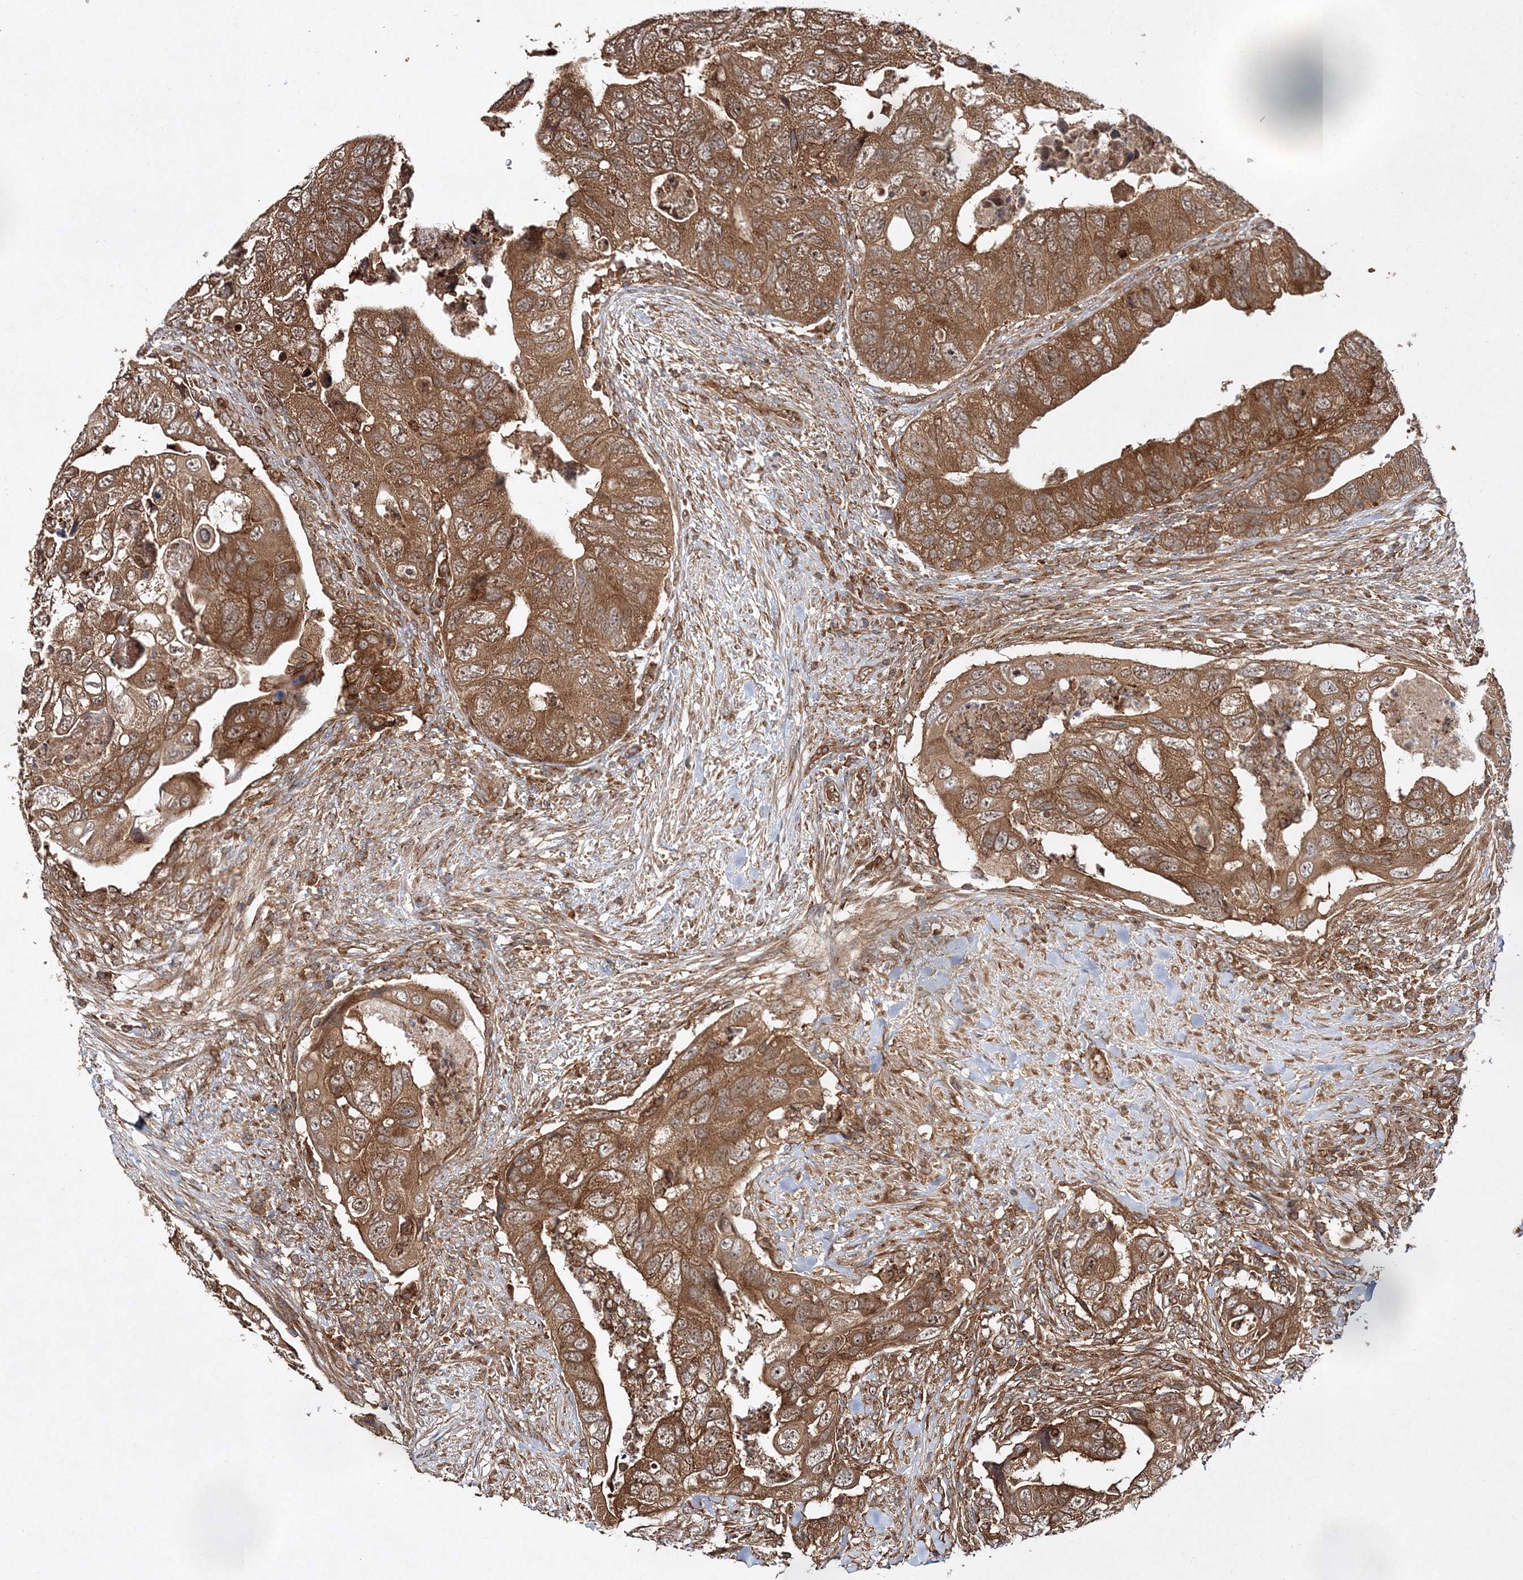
{"staining": {"intensity": "moderate", "quantity": ">75%", "location": "cytoplasmic/membranous"}, "tissue": "colorectal cancer", "cell_type": "Tumor cells", "image_type": "cancer", "snomed": [{"axis": "morphology", "description": "Adenocarcinoma, NOS"}, {"axis": "topography", "description": "Rectum"}], "caption": "About >75% of tumor cells in human colorectal cancer display moderate cytoplasmic/membranous protein staining as visualized by brown immunohistochemical staining.", "gene": "WDR37", "patient": {"sex": "male", "age": 63}}